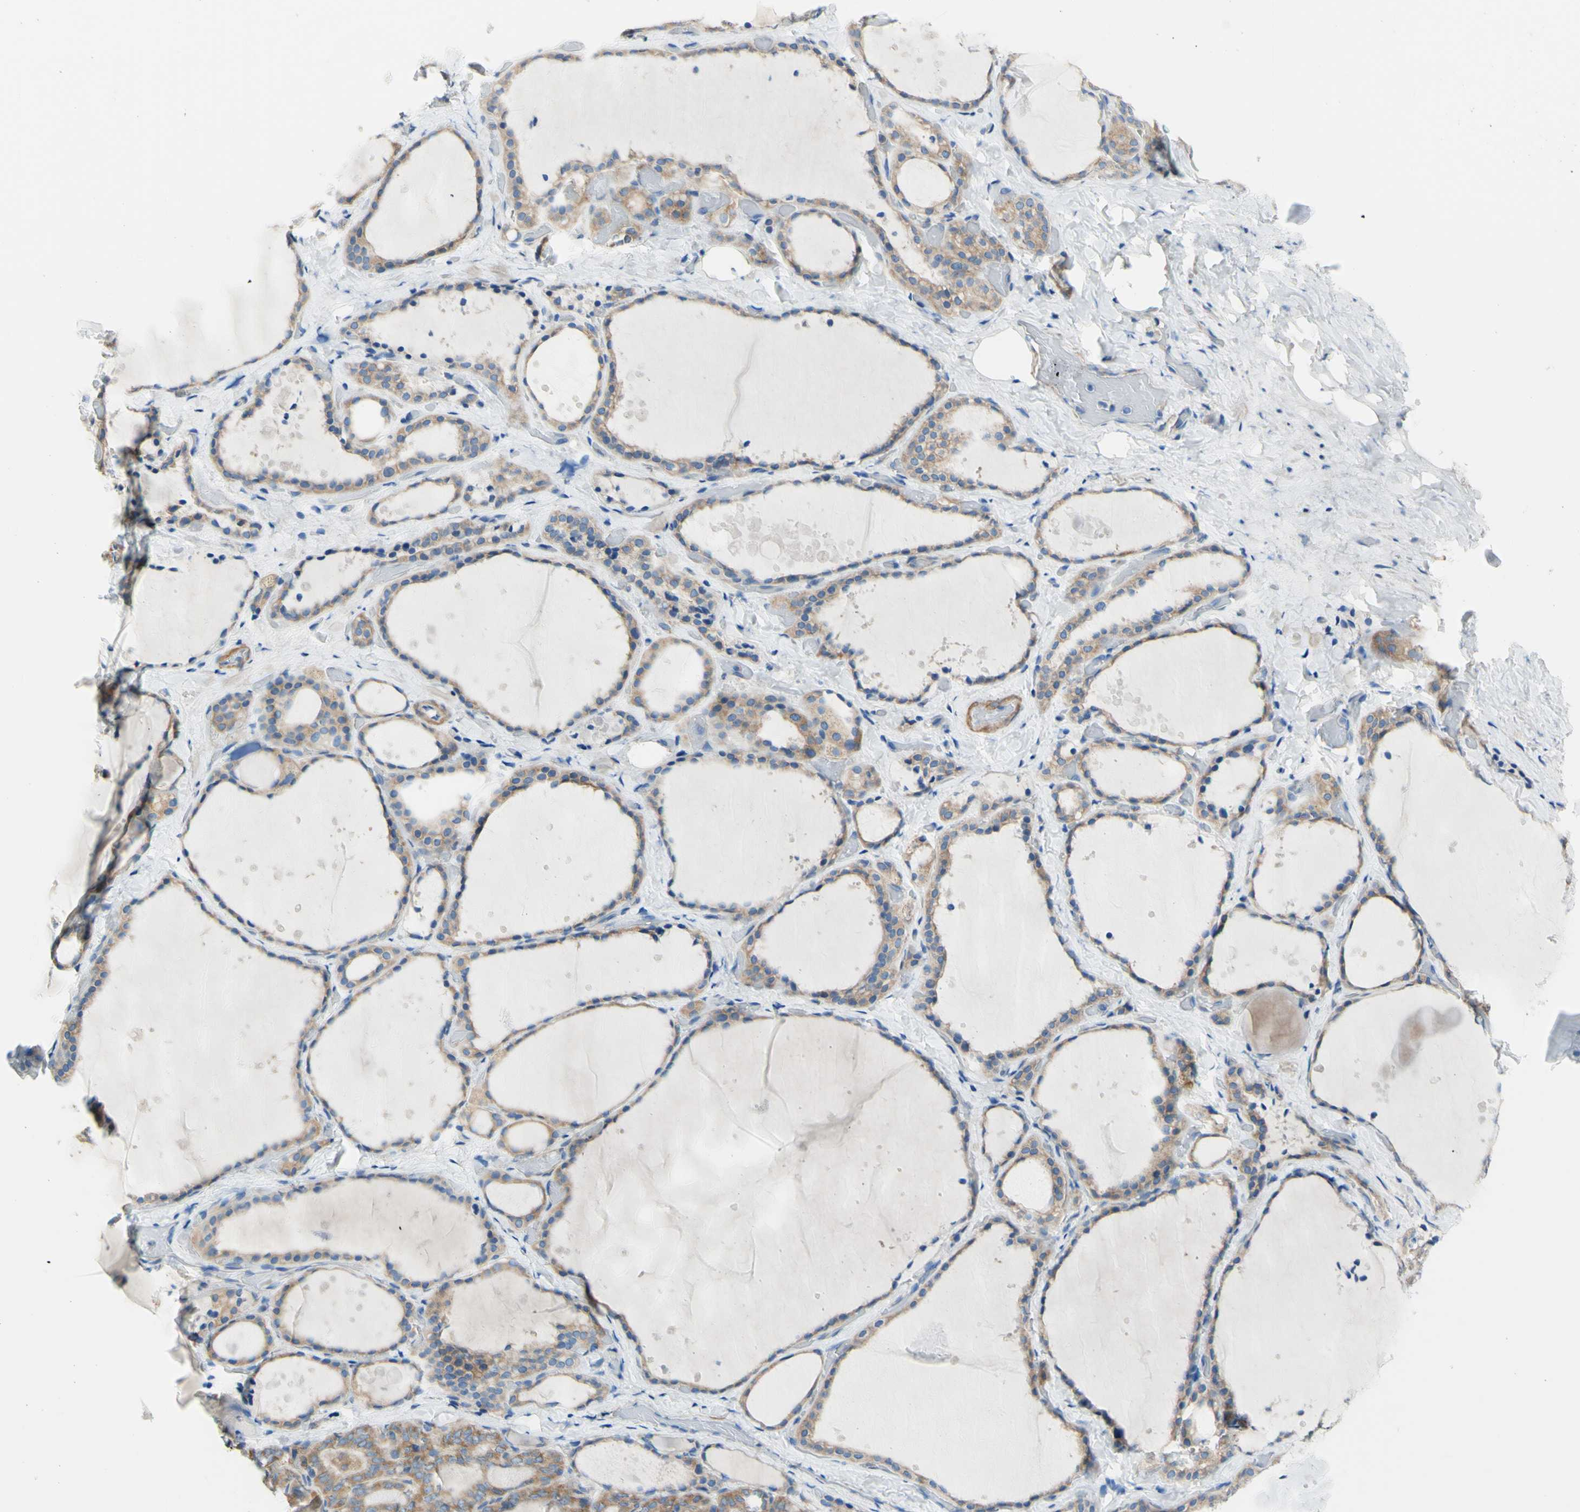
{"staining": {"intensity": "weak", "quantity": ">75%", "location": "cytoplasmic/membranous"}, "tissue": "thyroid gland", "cell_type": "Glandular cells", "image_type": "normal", "snomed": [{"axis": "morphology", "description": "Normal tissue, NOS"}, {"axis": "topography", "description": "Thyroid gland"}], "caption": "Protein staining demonstrates weak cytoplasmic/membranous positivity in about >75% of glandular cells in unremarkable thyroid gland. (DAB = brown stain, brightfield microscopy at high magnification).", "gene": "RETREG2", "patient": {"sex": "female", "age": 44}}